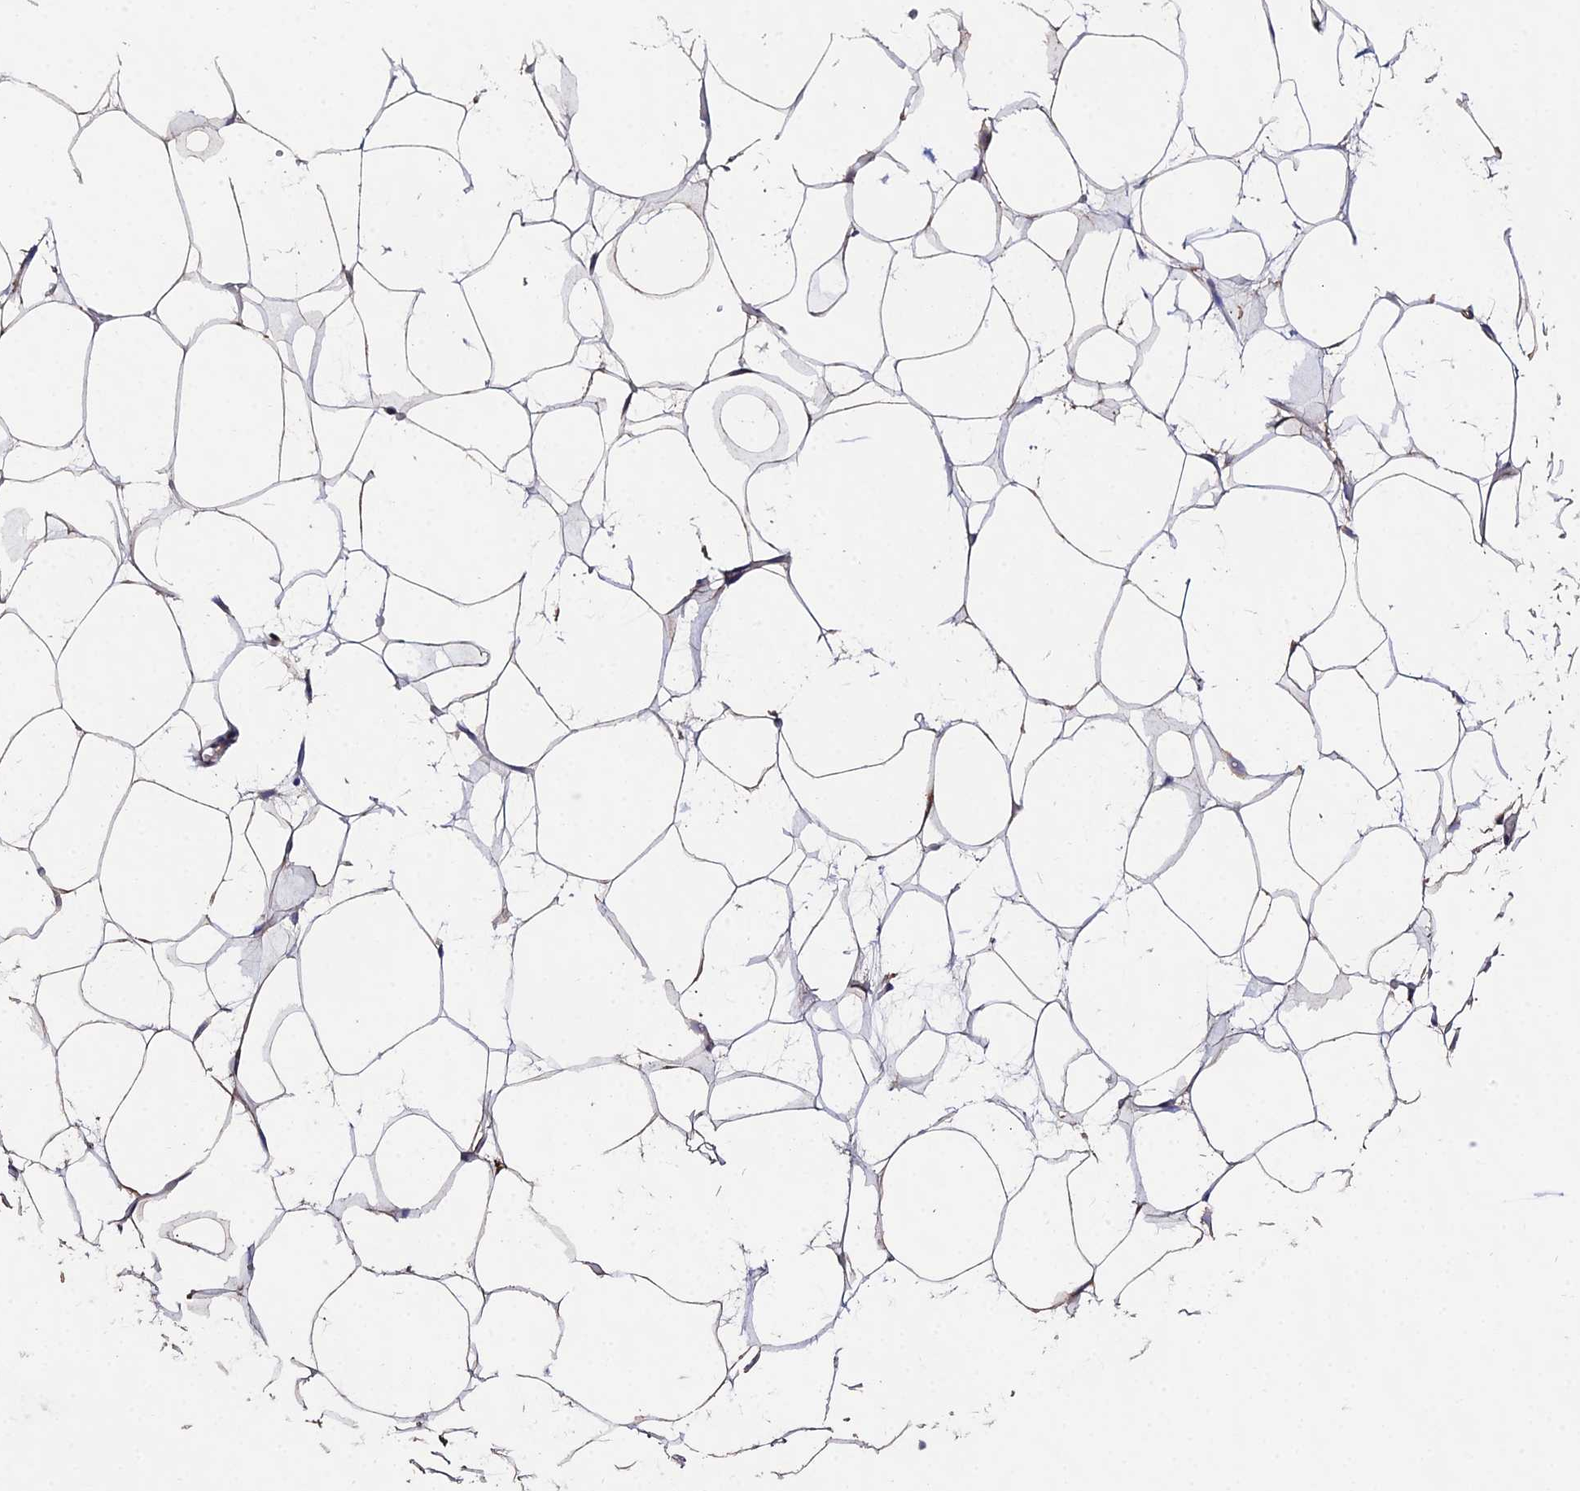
{"staining": {"intensity": "moderate", "quantity": "<25%", "location": "cytoplasmic/membranous"}, "tissue": "adipose tissue", "cell_type": "Adipocytes", "image_type": "normal", "snomed": [{"axis": "morphology", "description": "Normal tissue, NOS"}, {"axis": "topography", "description": "Breast"}, {"axis": "topography", "description": "Adipose tissue"}], "caption": "This is an image of IHC staining of unremarkable adipose tissue, which shows moderate expression in the cytoplasmic/membranous of adipocytes.", "gene": "PPP2R2A", "patient": {"sex": "female", "age": 25}}